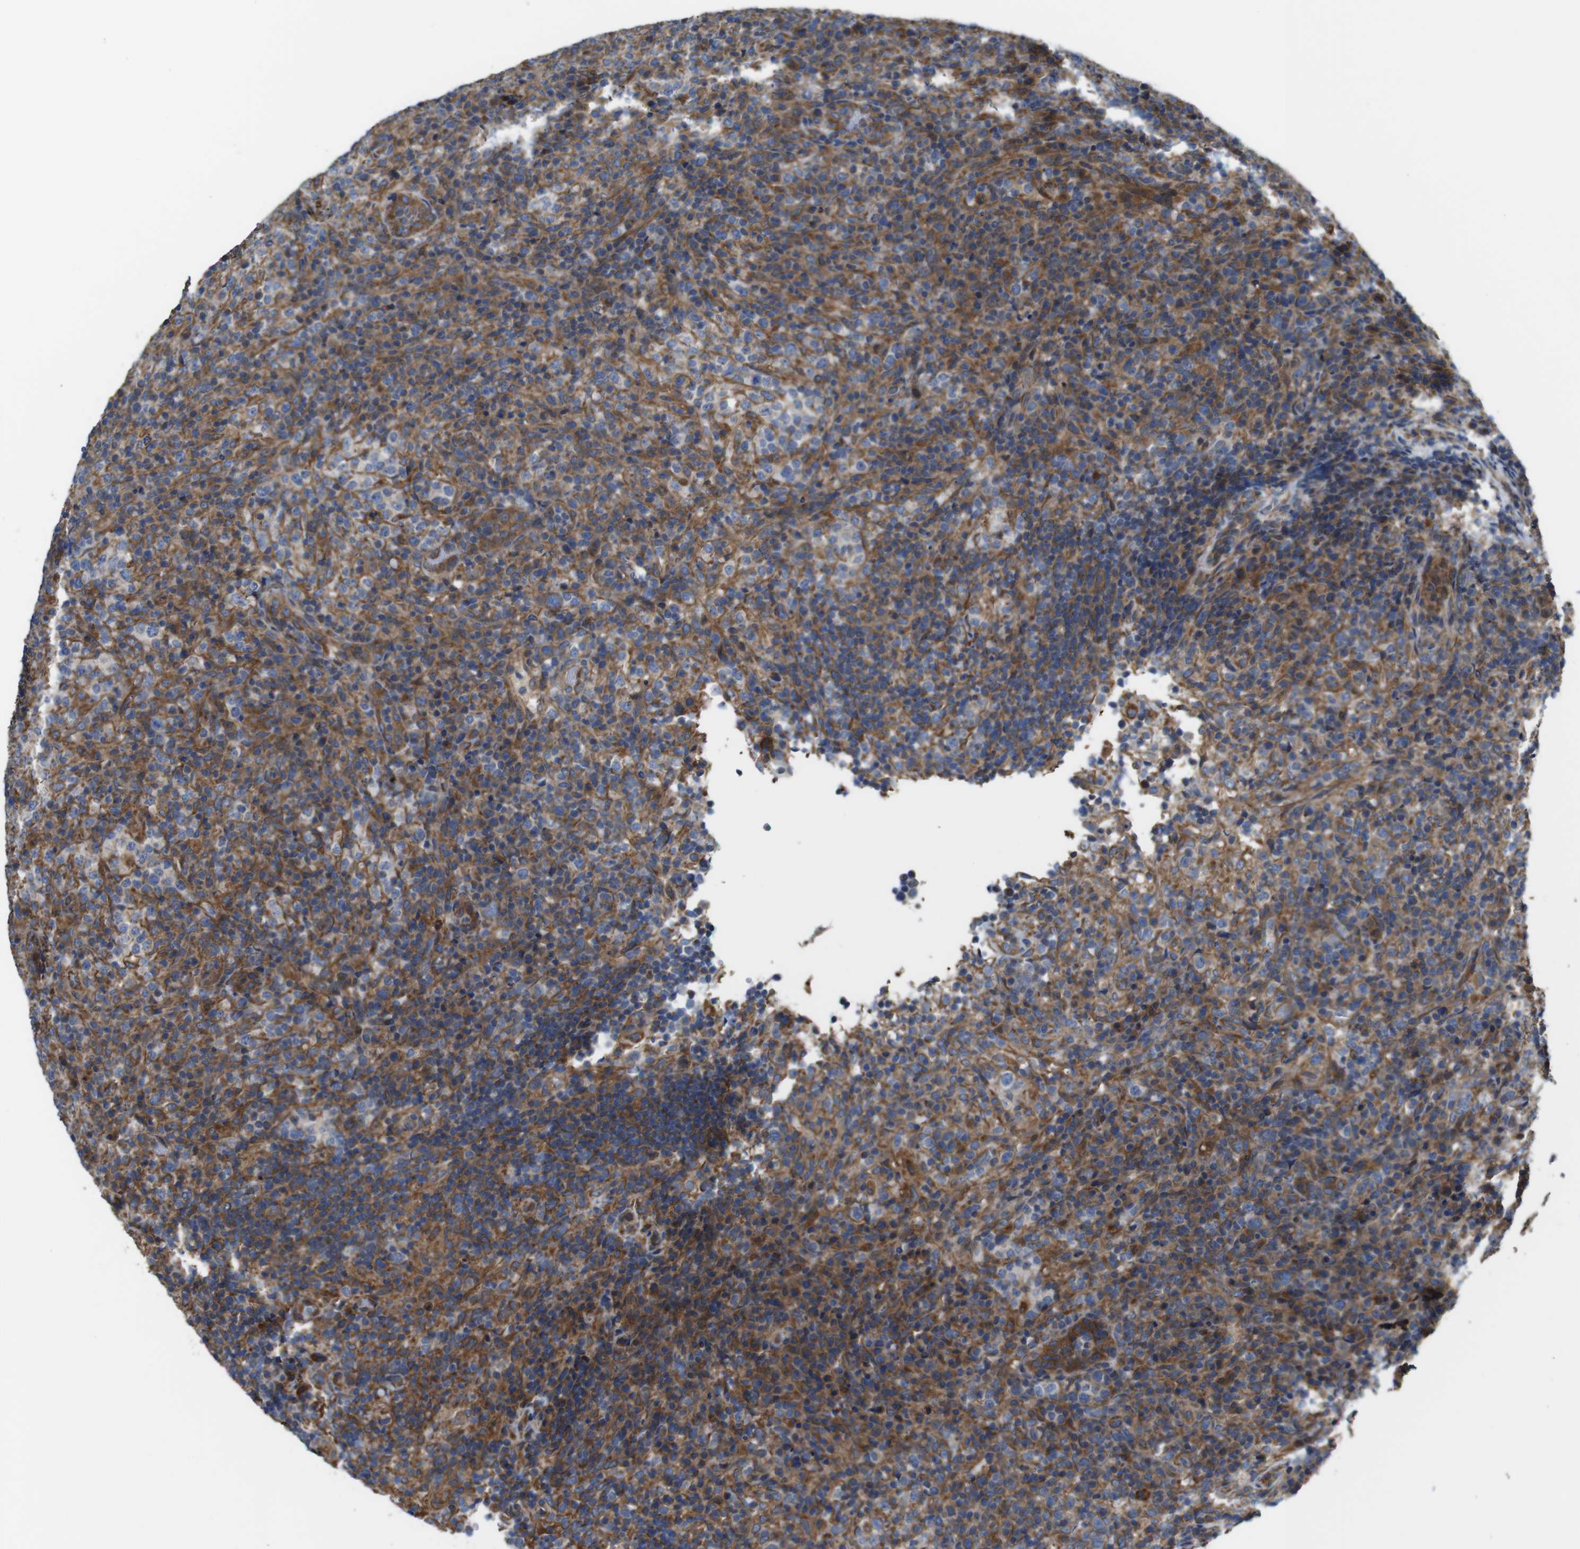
{"staining": {"intensity": "moderate", "quantity": "25%-75%", "location": "cytoplasmic/membranous"}, "tissue": "lymphoma", "cell_type": "Tumor cells", "image_type": "cancer", "snomed": [{"axis": "morphology", "description": "Malignant lymphoma, non-Hodgkin's type, High grade"}, {"axis": "topography", "description": "Lymph node"}], "caption": "Lymphoma stained with DAB immunohistochemistry (IHC) reveals medium levels of moderate cytoplasmic/membranous positivity in approximately 25%-75% of tumor cells.", "gene": "POMK", "patient": {"sex": "female", "age": 76}}